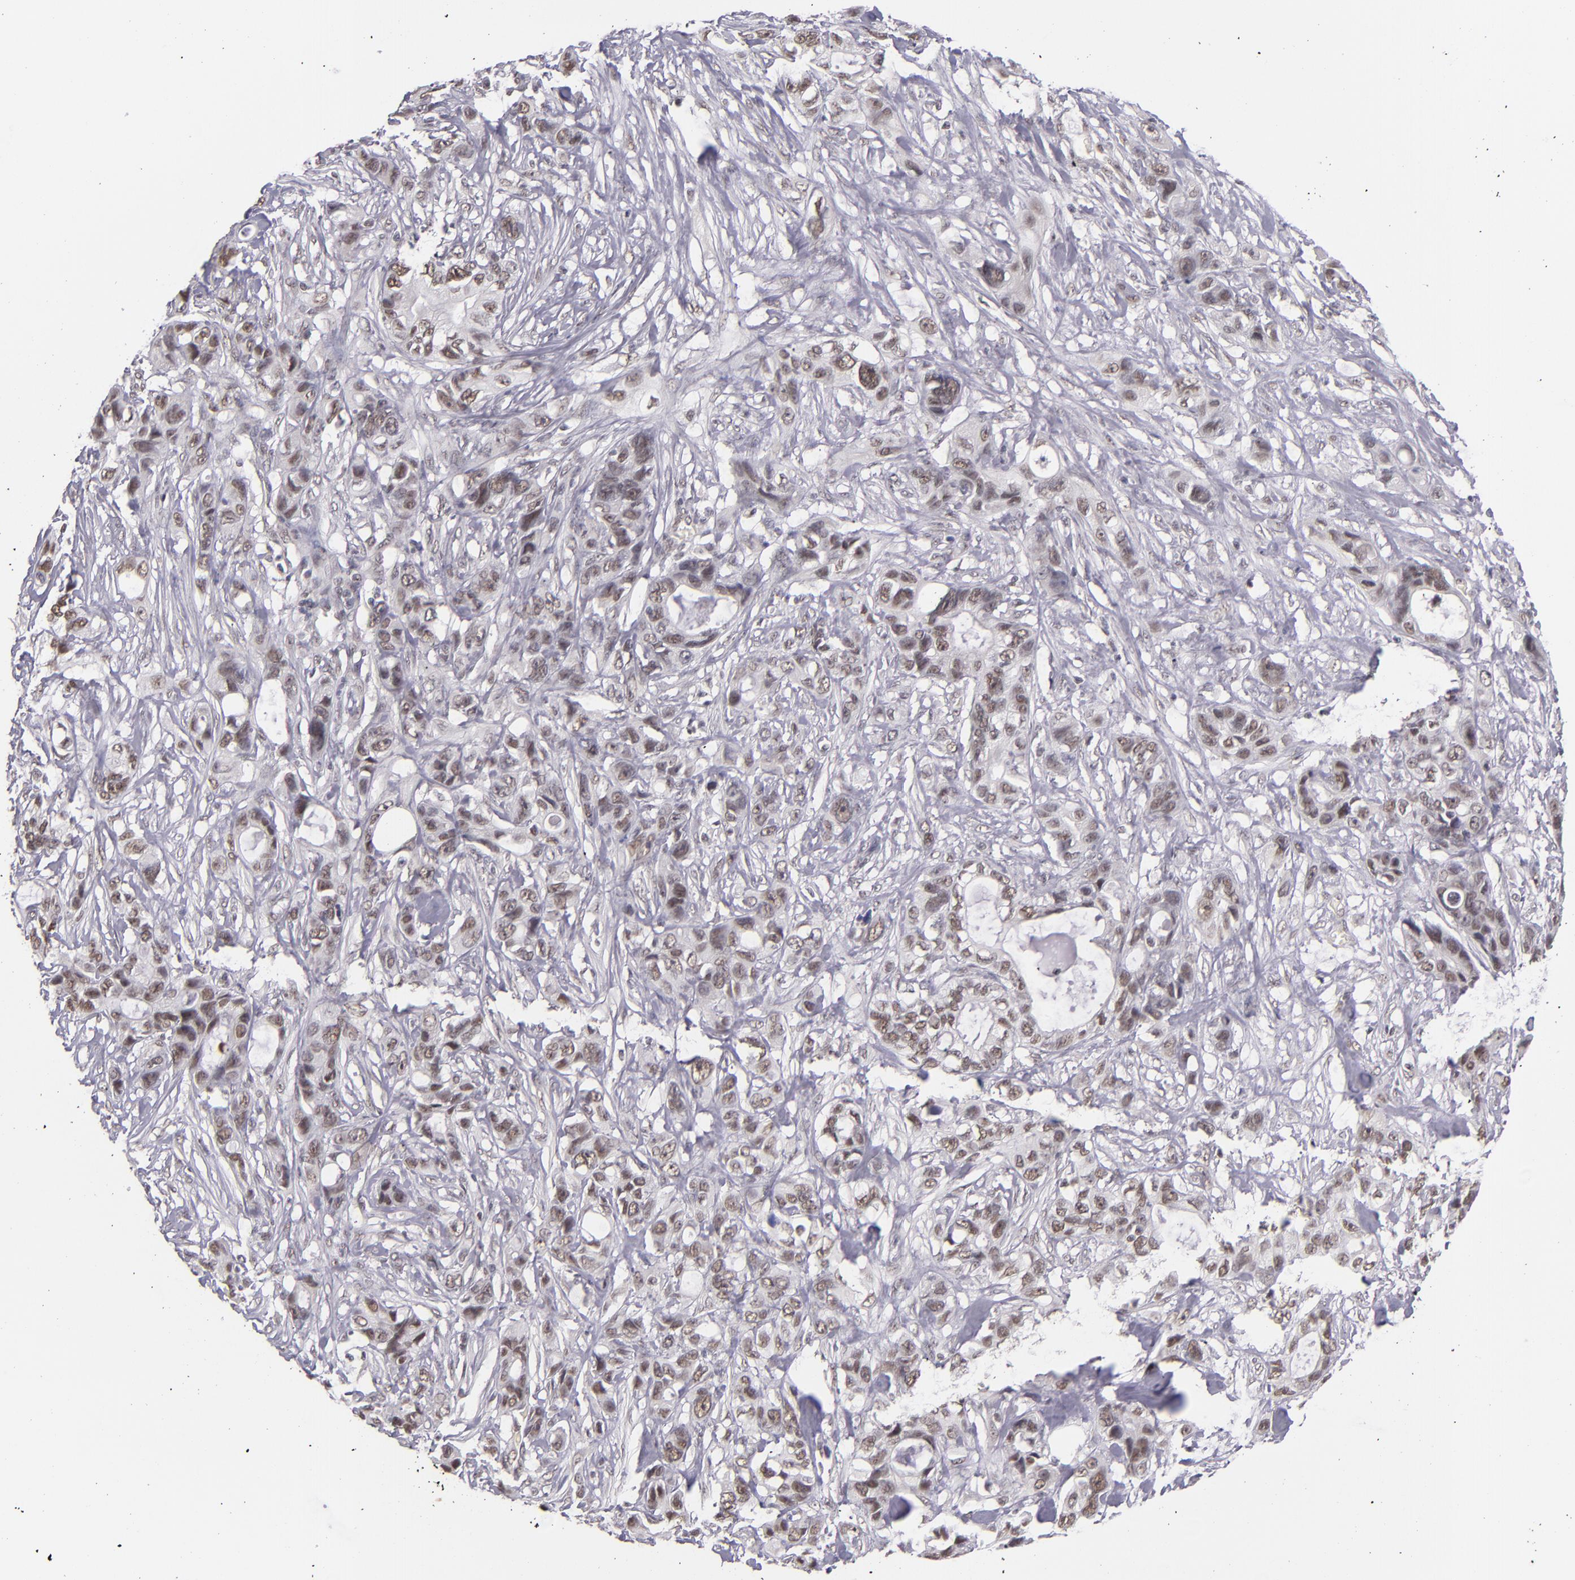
{"staining": {"intensity": "weak", "quantity": ">75%", "location": "nuclear"}, "tissue": "stomach cancer", "cell_type": "Tumor cells", "image_type": "cancer", "snomed": [{"axis": "morphology", "description": "Adenocarcinoma, NOS"}, {"axis": "topography", "description": "Stomach, upper"}], "caption": "Human stomach adenocarcinoma stained for a protein (brown) exhibits weak nuclear positive expression in approximately >75% of tumor cells.", "gene": "ZNF148", "patient": {"sex": "male", "age": 47}}